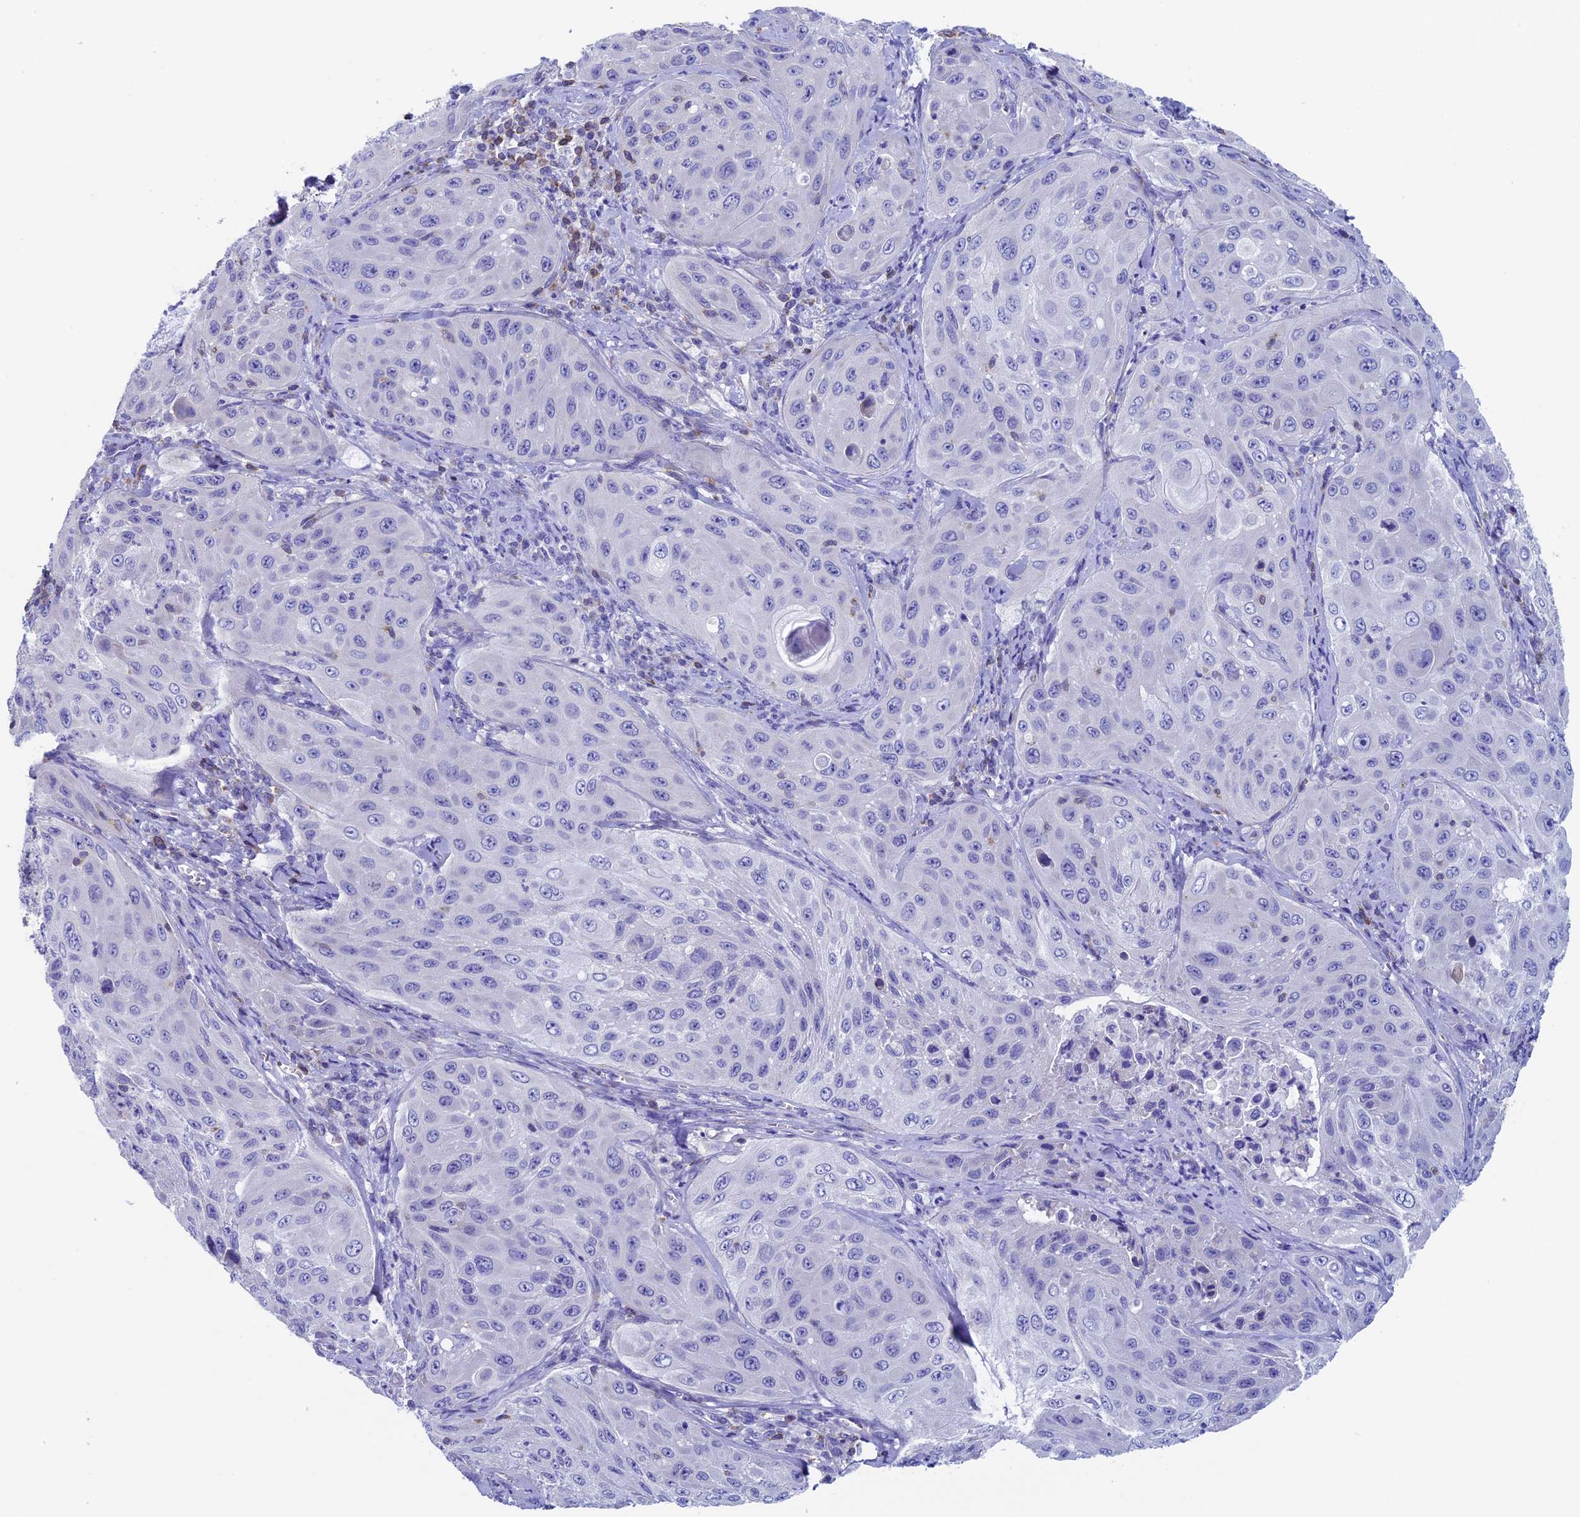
{"staining": {"intensity": "negative", "quantity": "none", "location": "none"}, "tissue": "cervical cancer", "cell_type": "Tumor cells", "image_type": "cancer", "snomed": [{"axis": "morphology", "description": "Squamous cell carcinoma, NOS"}, {"axis": "topography", "description": "Cervix"}], "caption": "A micrograph of human cervical cancer is negative for staining in tumor cells.", "gene": "SEPTIN1", "patient": {"sex": "female", "age": 42}}